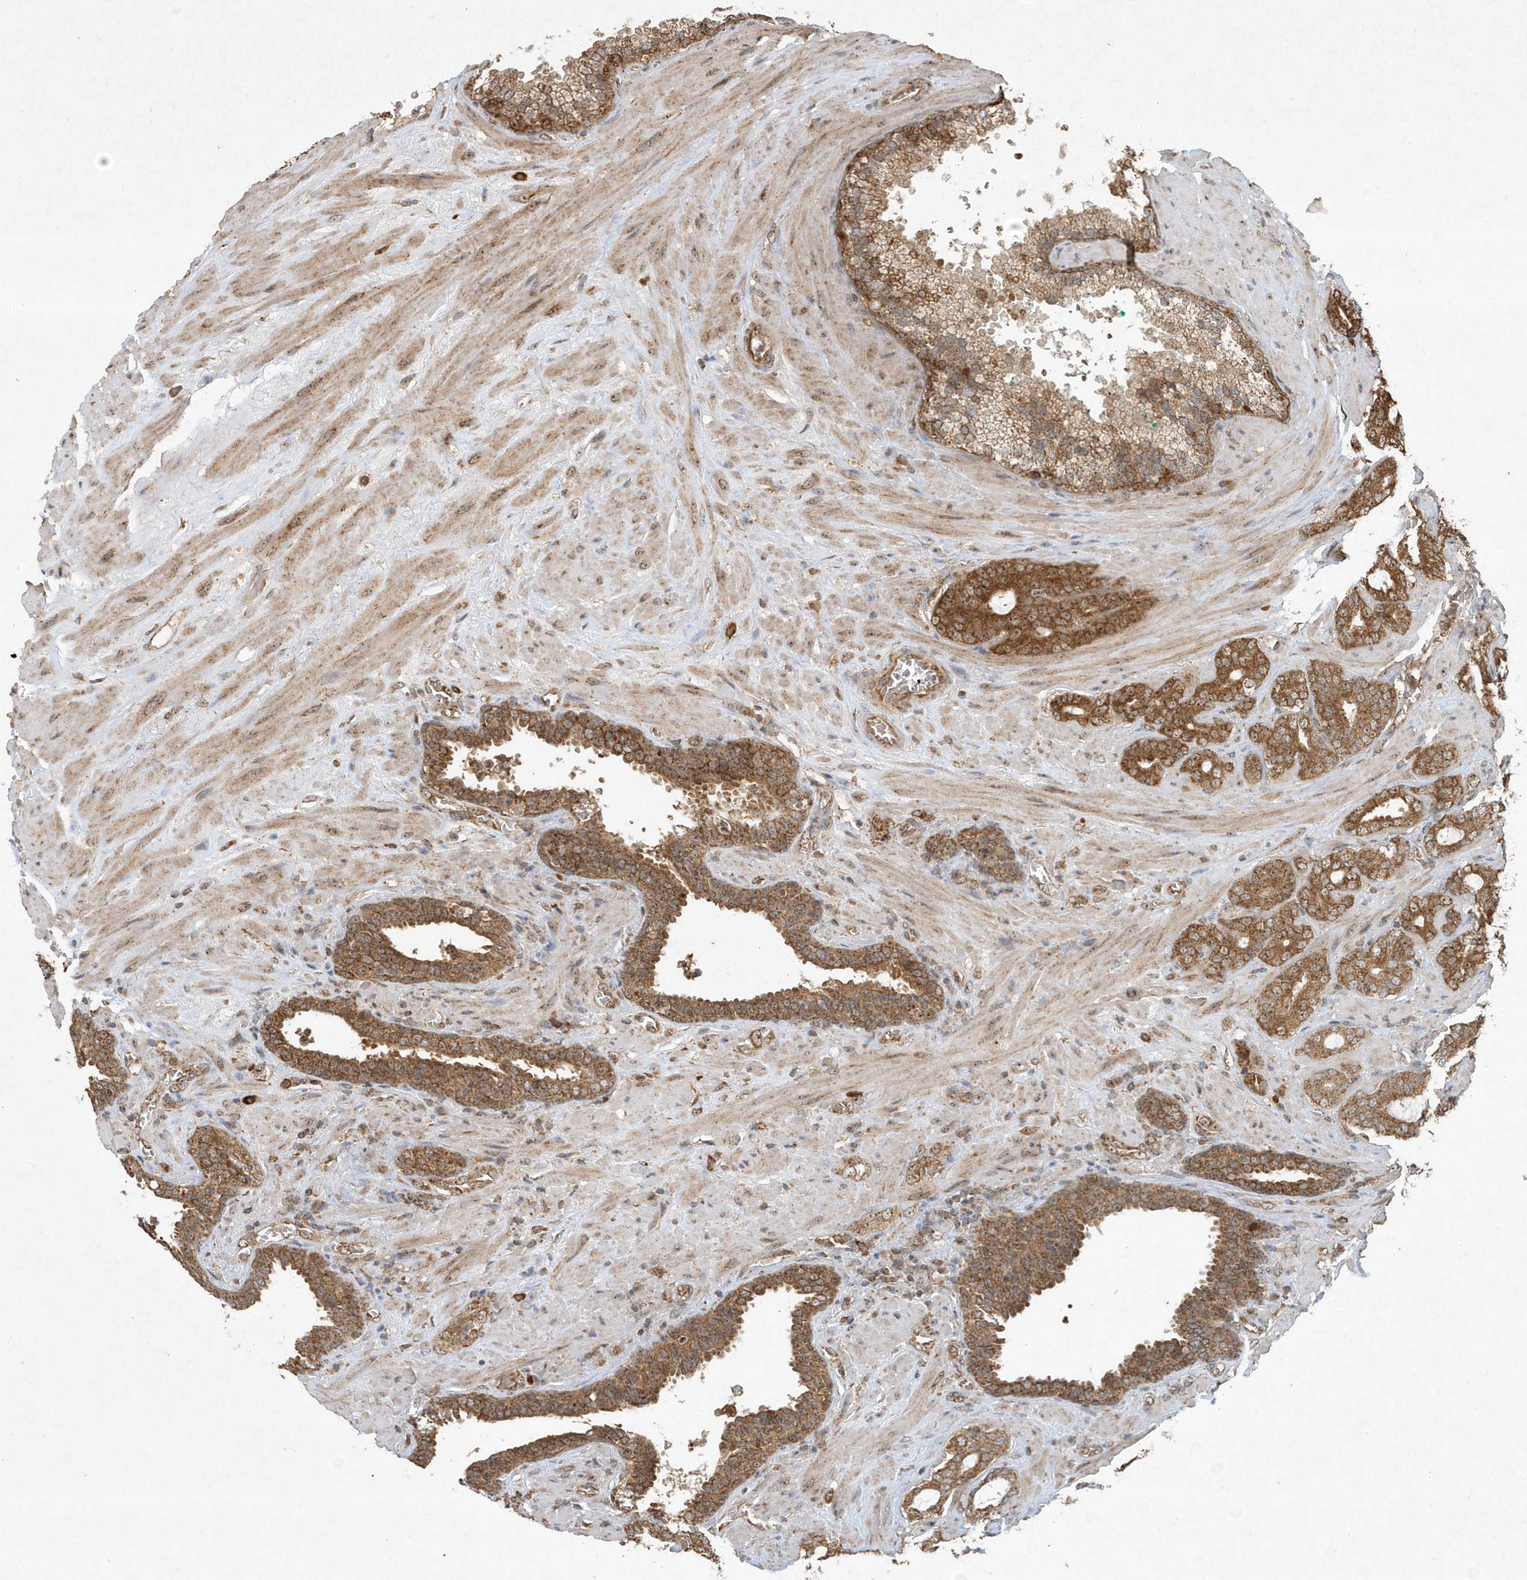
{"staining": {"intensity": "strong", "quantity": ">75%", "location": "cytoplasmic/membranous,nuclear"}, "tissue": "prostate cancer", "cell_type": "Tumor cells", "image_type": "cancer", "snomed": [{"axis": "morphology", "description": "Adenocarcinoma, Low grade"}, {"axis": "topography", "description": "Prostate"}], "caption": "A high-resolution histopathology image shows immunohistochemistry staining of adenocarcinoma (low-grade) (prostate), which shows strong cytoplasmic/membranous and nuclear expression in approximately >75% of tumor cells. The protein is stained brown, and the nuclei are stained in blue (DAB (3,3'-diaminobenzidine) IHC with brightfield microscopy, high magnification).", "gene": "ABCB9", "patient": {"sex": "male", "age": 63}}